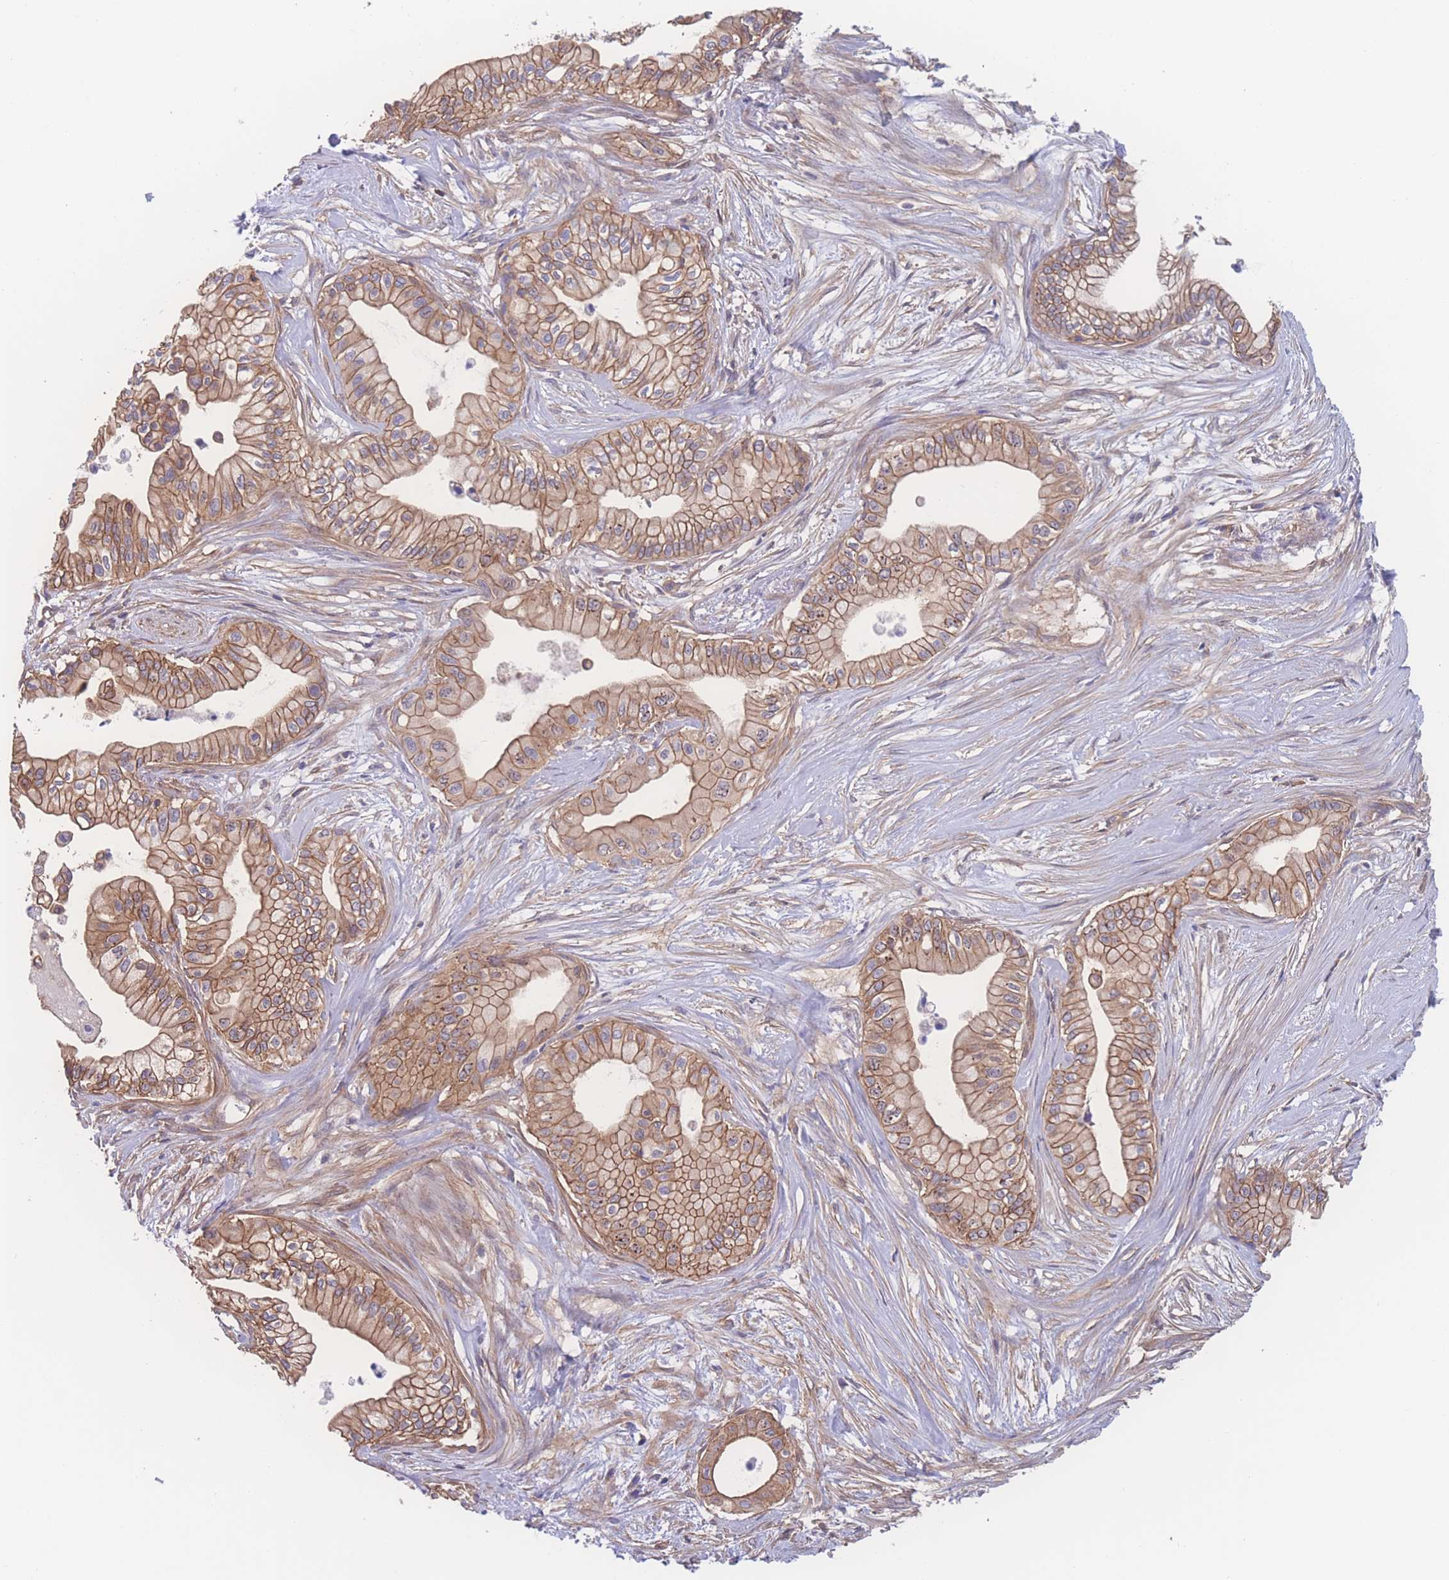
{"staining": {"intensity": "moderate", "quantity": ">75%", "location": "cytoplasmic/membranous"}, "tissue": "pancreatic cancer", "cell_type": "Tumor cells", "image_type": "cancer", "snomed": [{"axis": "morphology", "description": "Adenocarcinoma, NOS"}, {"axis": "topography", "description": "Pancreas"}], "caption": "Approximately >75% of tumor cells in human pancreatic adenocarcinoma show moderate cytoplasmic/membranous protein positivity as visualized by brown immunohistochemical staining.", "gene": "CFAP97", "patient": {"sex": "male", "age": 78}}